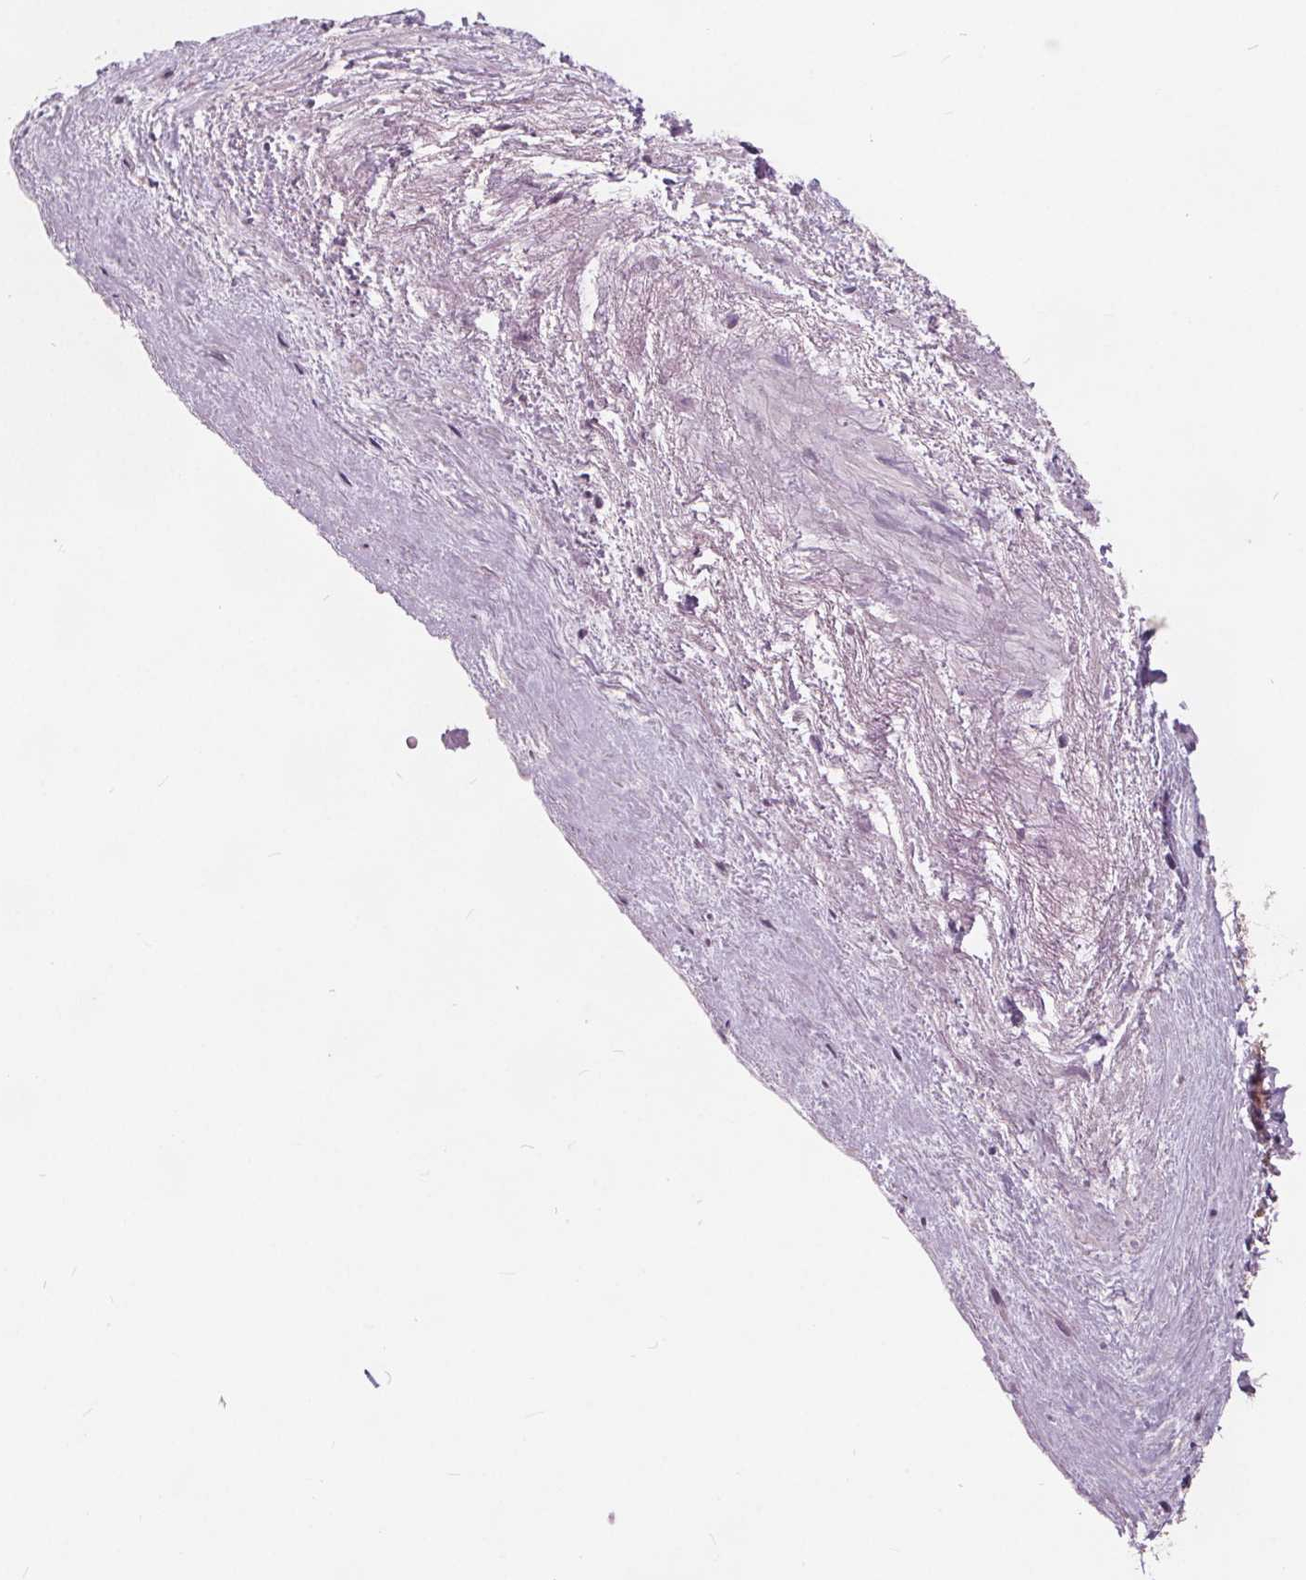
{"staining": {"intensity": "moderate", "quantity": "25%-75%", "location": "cytoplasmic/membranous"}, "tissue": "heart muscle", "cell_type": "Cardiomyocytes", "image_type": "normal", "snomed": [{"axis": "morphology", "description": "Normal tissue, NOS"}, {"axis": "topography", "description": "Heart"}], "caption": "IHC of benign heart muscle exhibits medium levels of moderate cytoplasmic/membranous positivity in about 25%-75% of cardiomyocytes.", "gene": "PLA2G2E", "patient": {"sex": "male", "age": 62}}